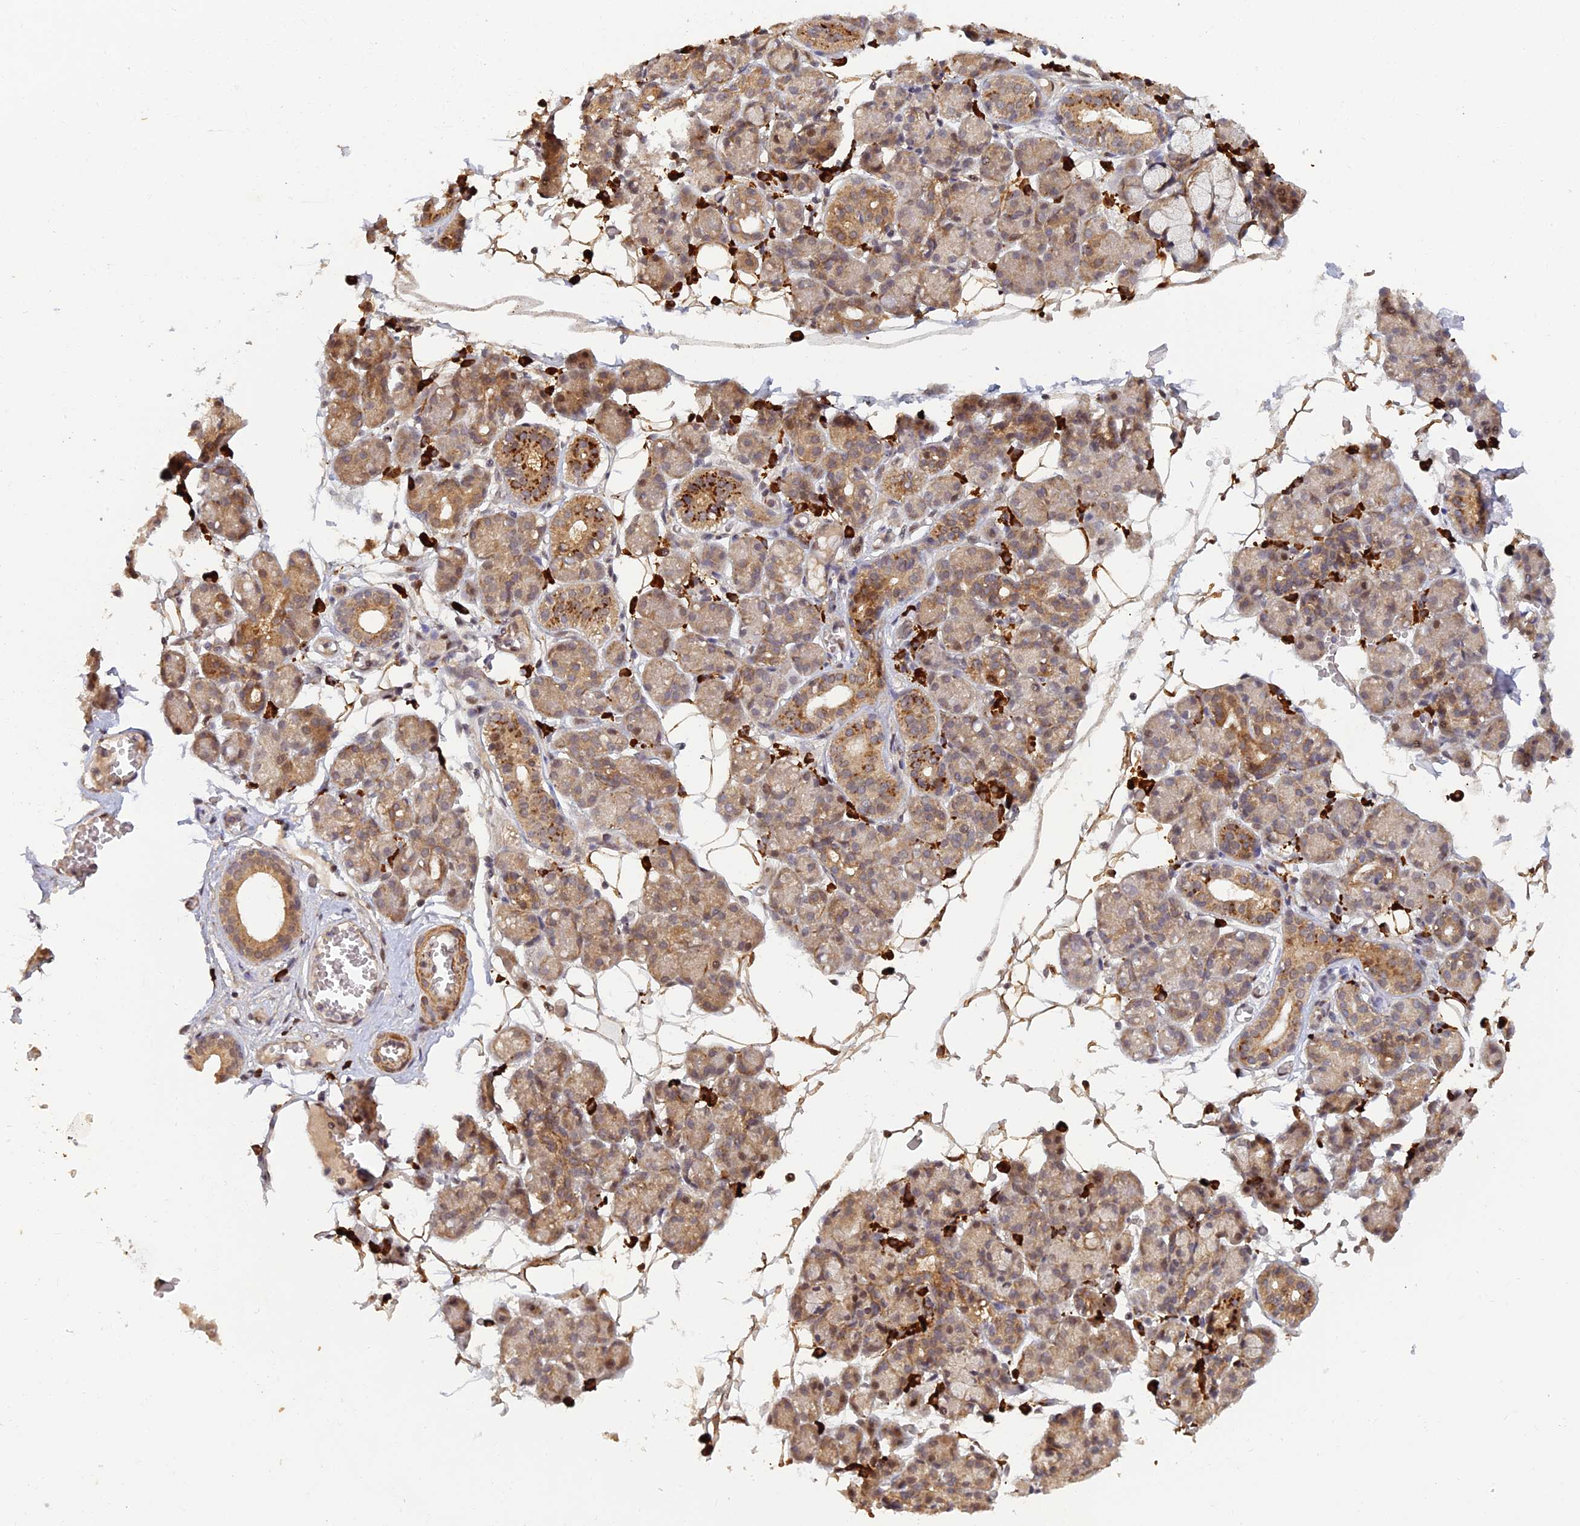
{"staining": {"intensity": "moderate", "quantity": ">75%", "location": "cytoplasmic/membranous,nuclear"}, "tissue": "salivary gland", "cell_type": "Glandular cells", "image_type": "normal", "snomed": [{"axis": "morphology", "description": "Normal tissue, NOS"}, {"axis": "topography", "description": "Salivary gland"}], "caption": "Protein expression analysis of benign human salivary gland reveals moderate cytoplasmic/membranous,nuclear positivity in approximately >75% of glandular cells. Nuclei are stained in blue.", "gene": "ZNF565", "patient": {"sex": "male", "age": 63}}